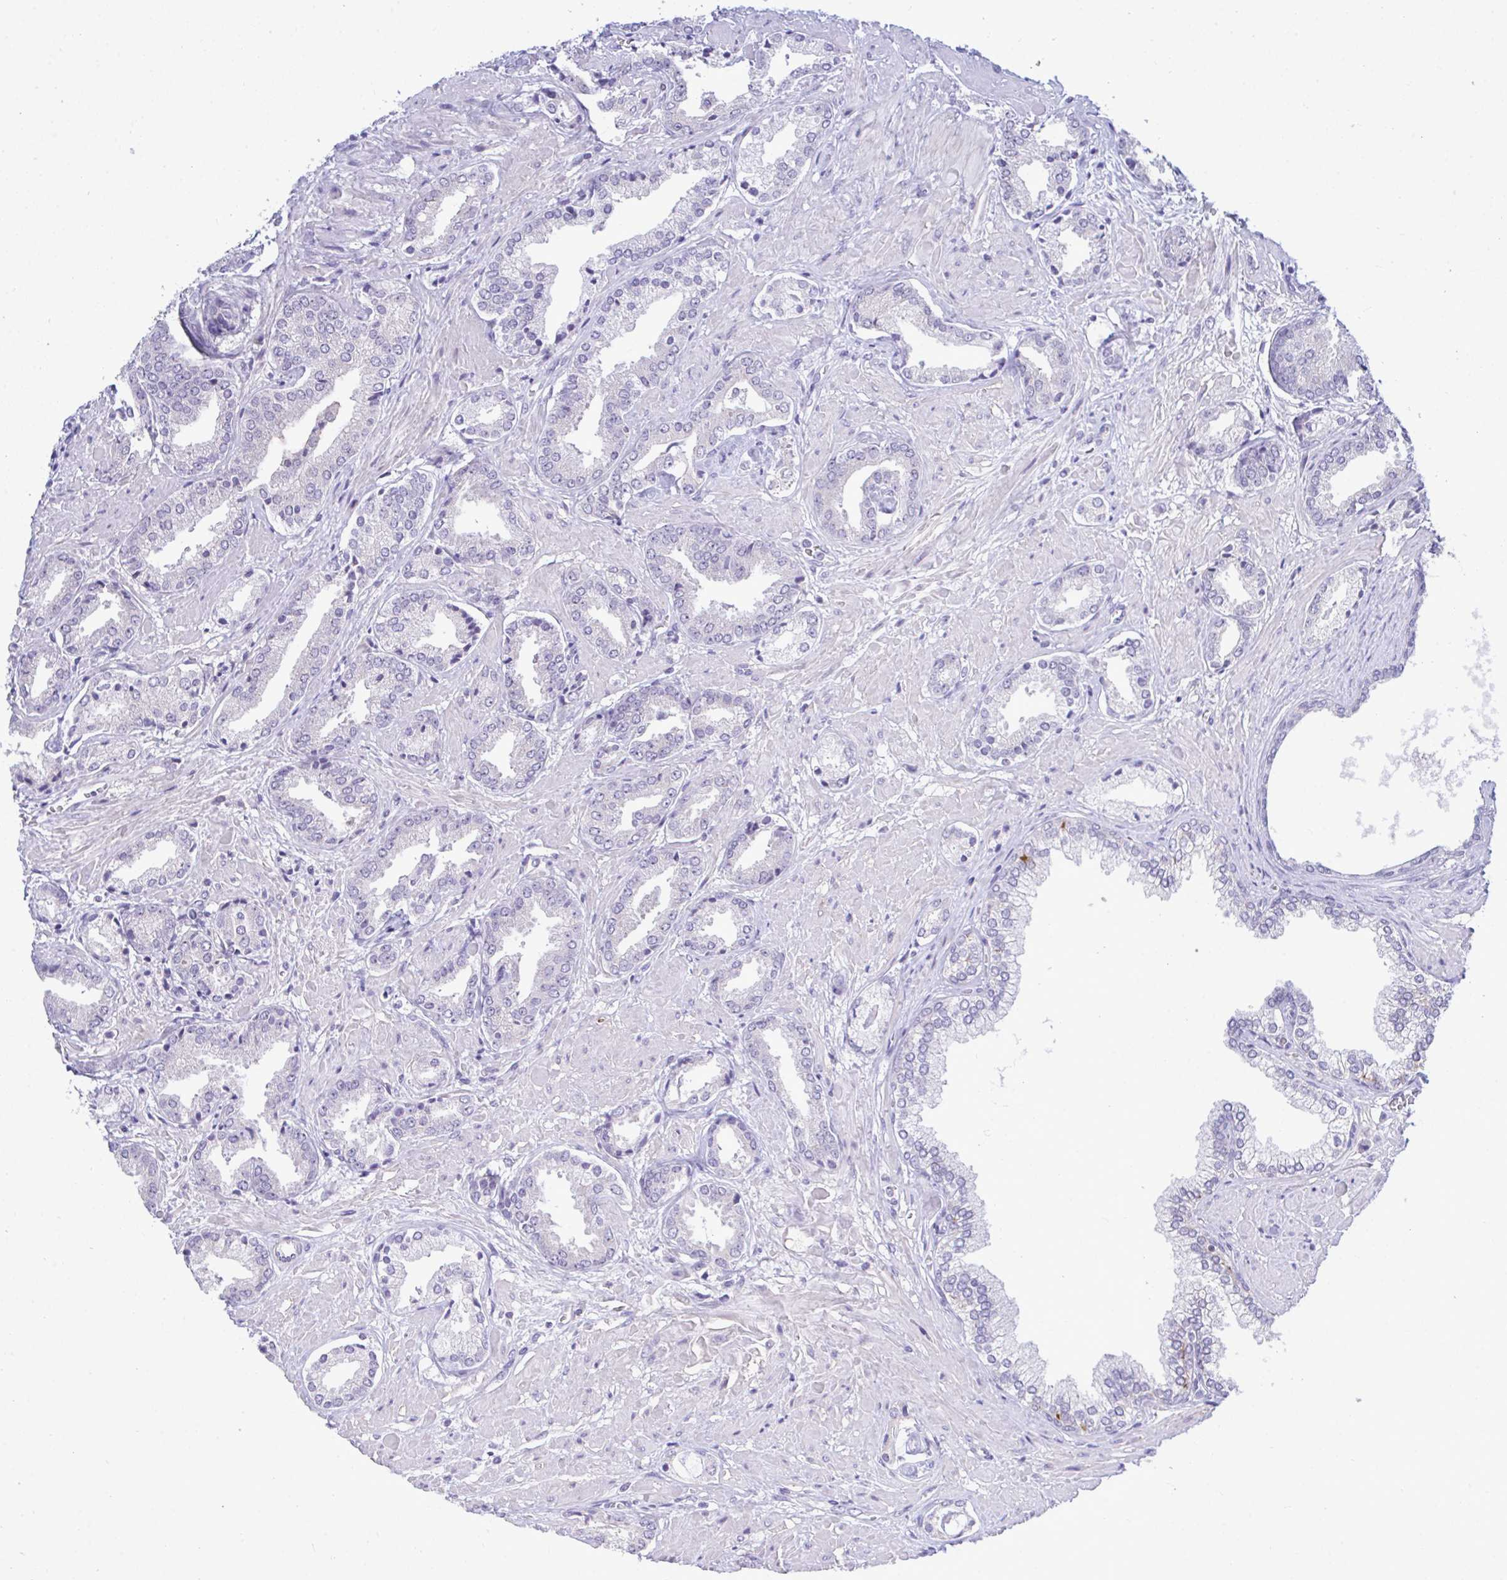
{"staining": {"intensity": "negative", "quantity": "none", "location": "none"}, "tissue": "prostate cancer", "cell_type": "Tumor cells", "image_type": "cancer", "snomed": [{"axis": "morphology", "description": "Adenocarcinoma, High grade"}, {"axis": "topography", "description": "Prostate"}], "caption": "This is a micrograph of IHC staining of adenocarcinoma (high-grade) (prostate), which shows no positivity in tumor cells. (DAB (3,3'-diaminobenzidine) immunohistochemistry (IHC), high magnification).", "gene": "PIGK", "patient": {"sex": "male", "age": 56}}